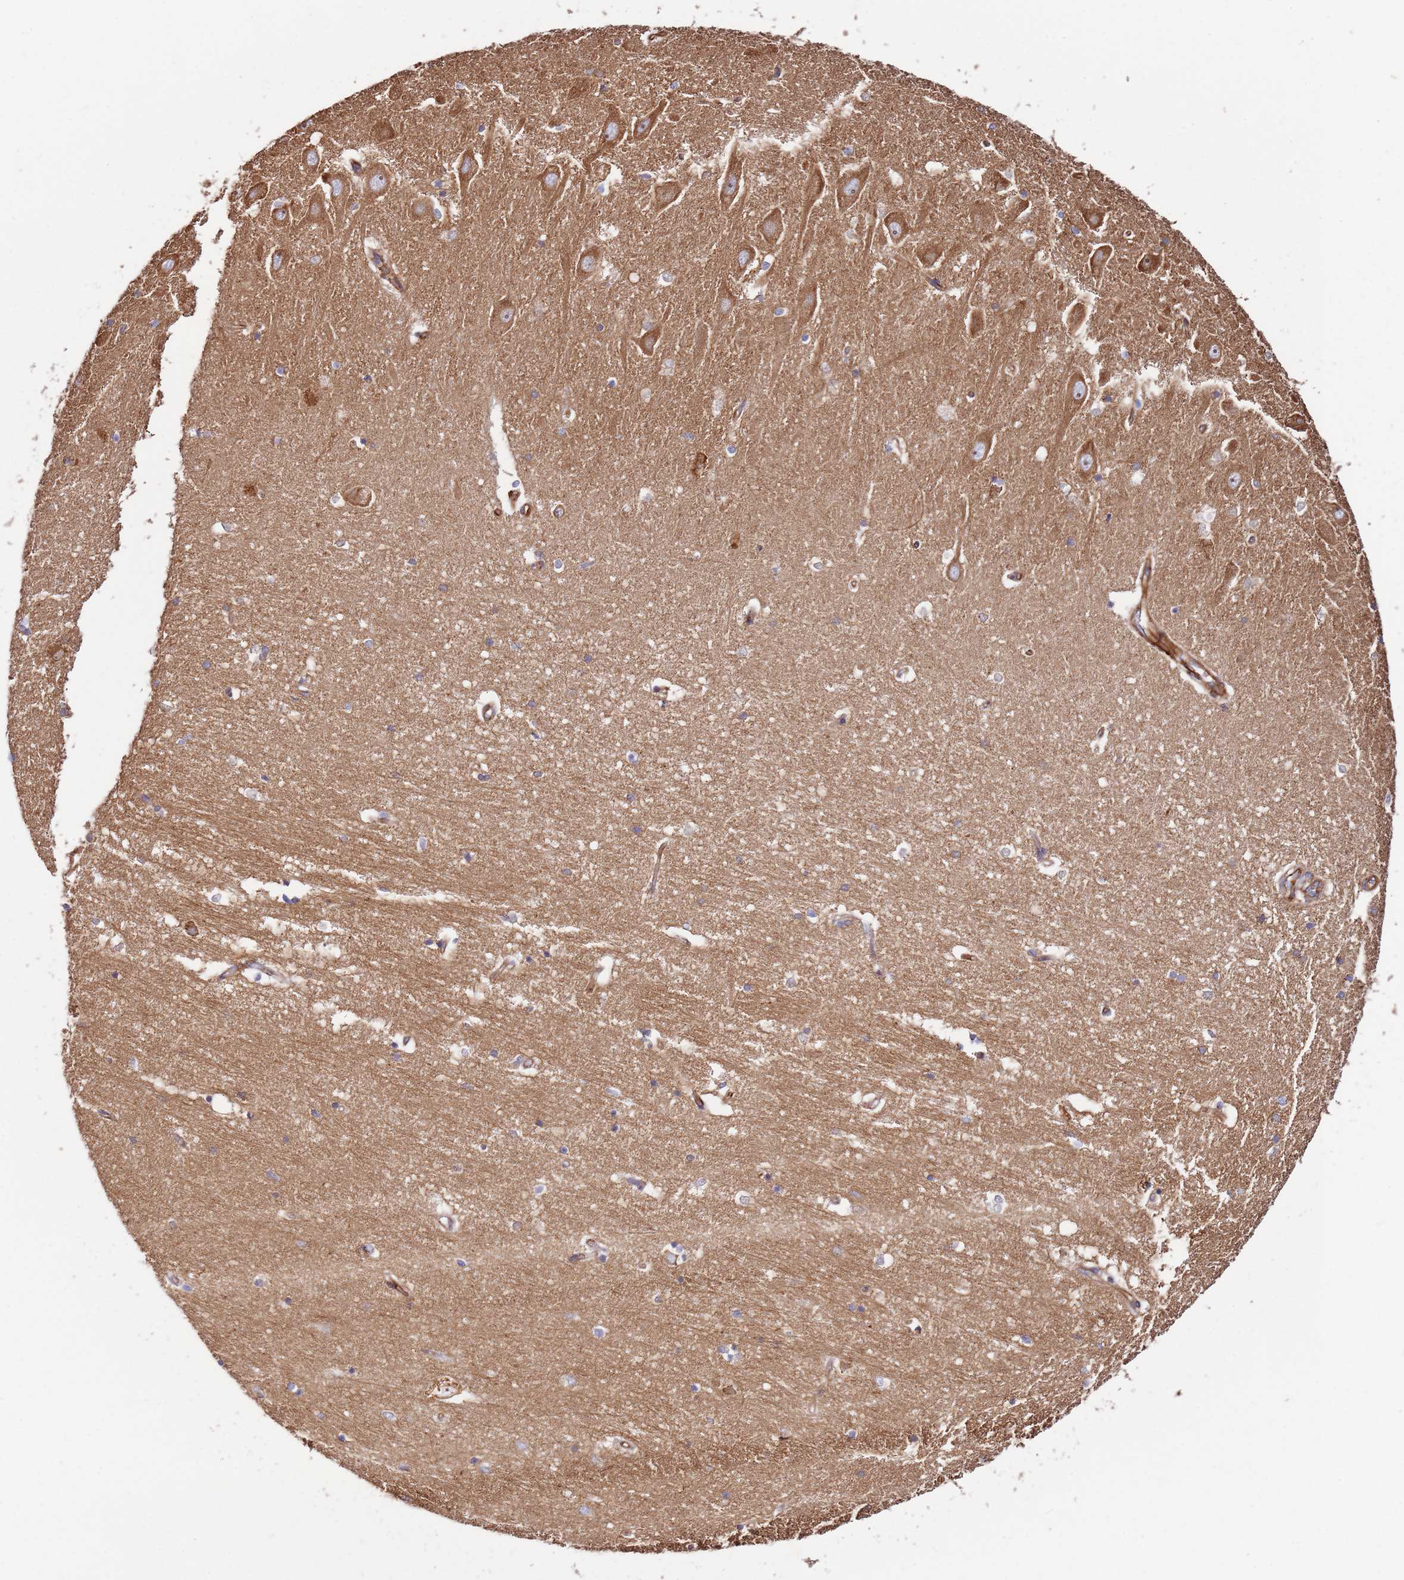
{"staining": {"intensity": "weak", "quantity": "<25%", "location": "cytoplasmic/membranous"}, "tissue": "hippocampus", "cell_type": "Glial cells", "image_type": "normal", "snomed": [{"axis": "morphology", "description": "Normal tissue, NOS"}, {"axis": "topography", "description": "Hippocampus"}], "caption": "DAB (3,3'-diaminobenzidine) immunohistochemical staining of normal human hippocampus exhibits no significant expression in glial cells. (Brightfield microscopy of DAB IHC at high magnification).", "gene": "MRGPRE", "patient": {"sex": "male", "age": 45}}